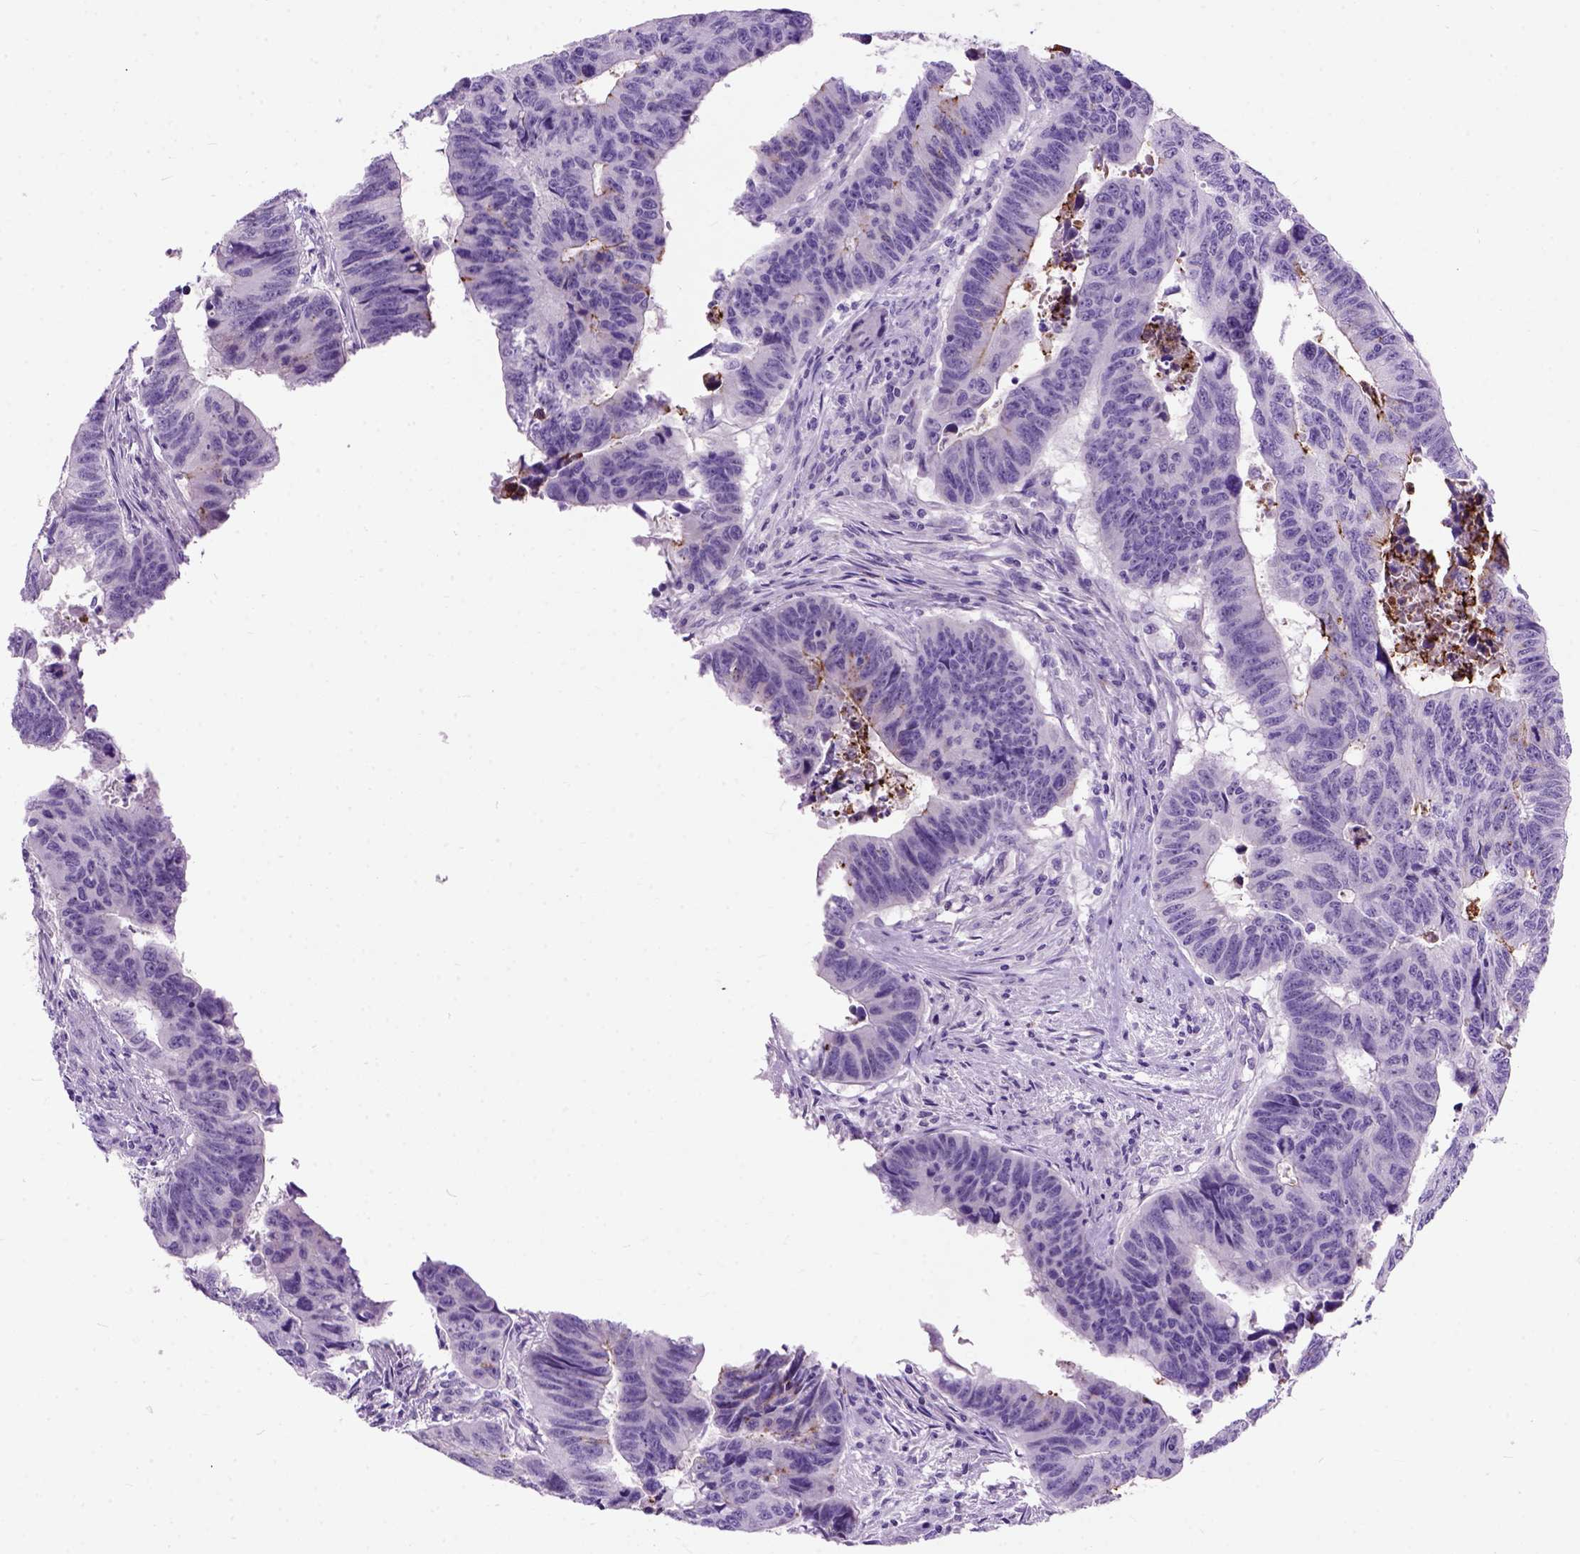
{"staining": {"intensity": "weak", "quantity": "<25%", "location": "cytoplasmic/membranous"}, "tissue": "colorectal cancer", "cell_type": "Tumor cells", "image_type": "cancer", "snomed": [{"axis": "morphology", "description": "Adenocarcinoma, NOS"}, {"axis": "topography", "description": "Rectum"}], "caption": "High power microscopy micrograph of an immunohistochemistry (IHC) histopathology image of colorectal adenocarcinoma, revealing no significant positivity in tumor cells.", "gene": "MAPT", "patient": {"sex": "female", "age": 85}}